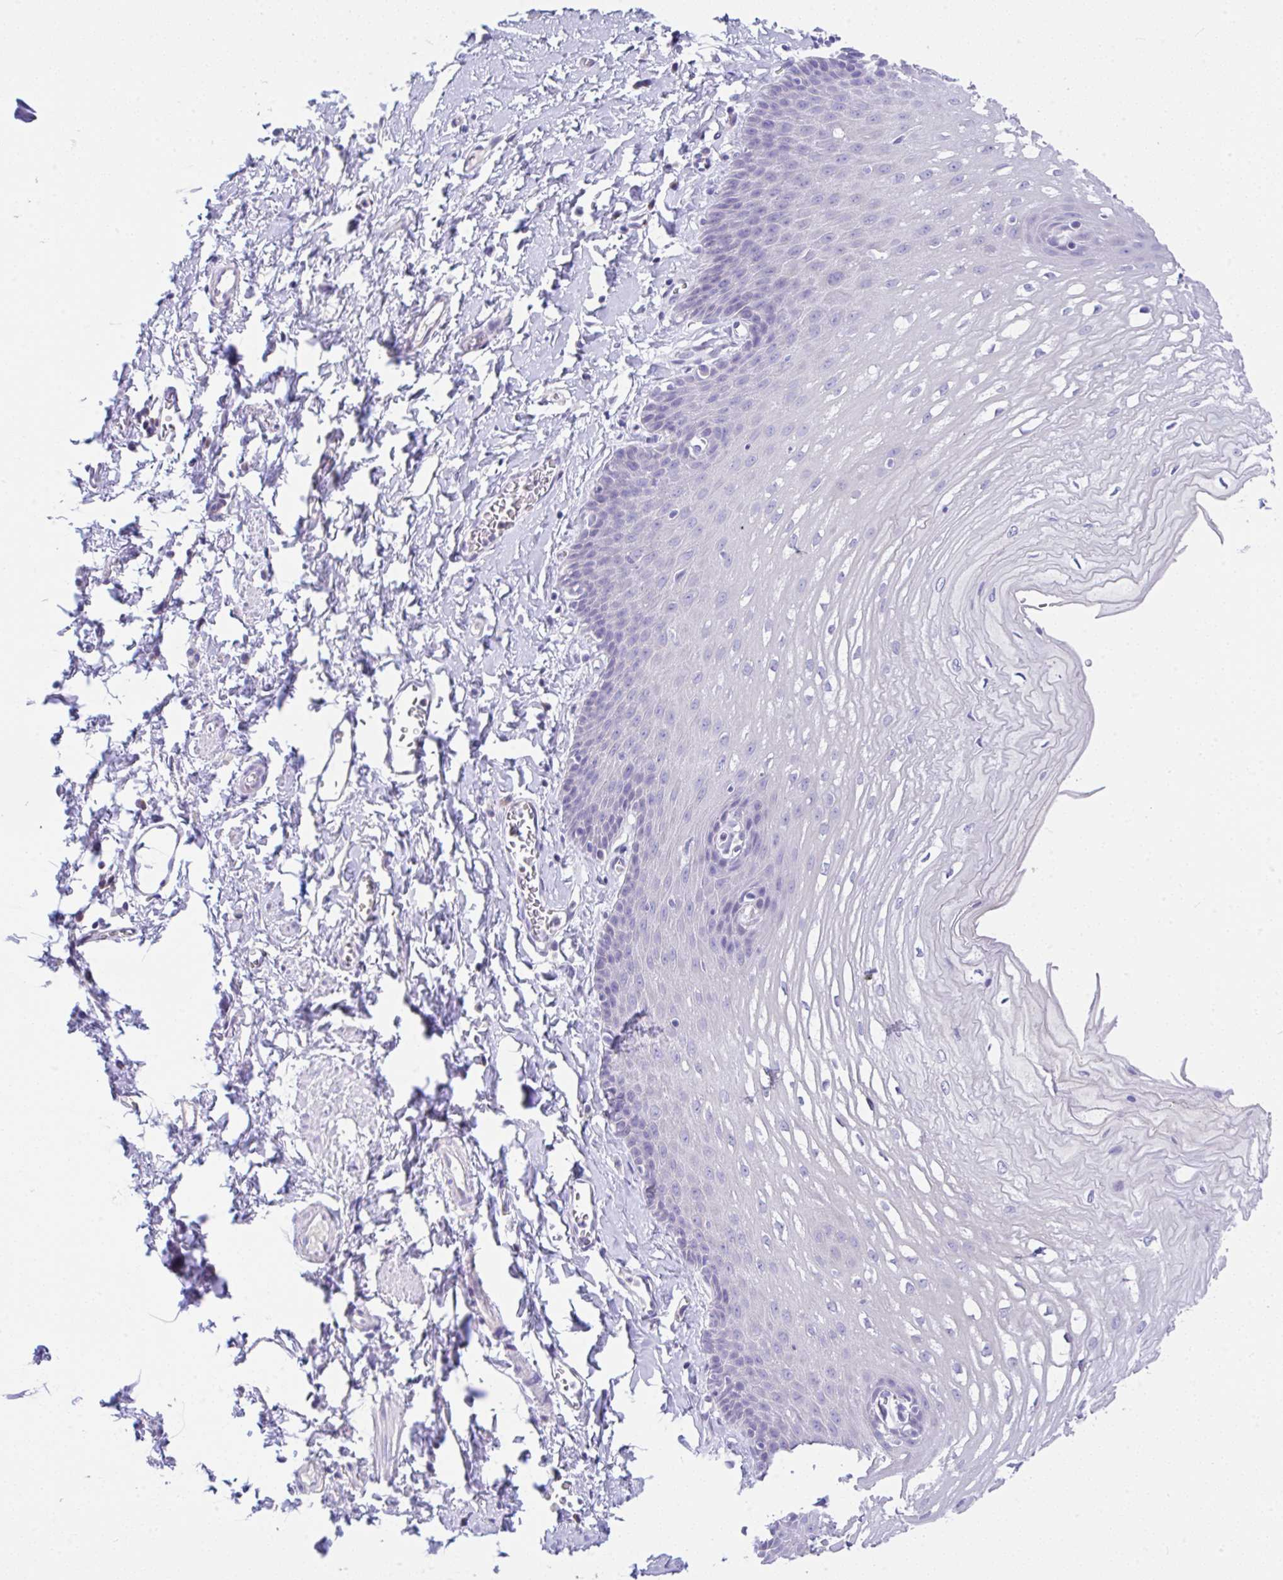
{"staining": {"intensity": "negative", "quantity": "none", "location": "none"}, "tissue": "esophagus", "cell_type": "Squamous epithelial cells", "image_type": "normal", "snomed": [{"axis": "morphology", "description": "Normal tissue, NOS"}, {"axis": "topography", "description": "Esophagus"}], "caption": "Immunohistochemistry (IHC) histopathology image of normal esophagus stained for a protein (brown), which shows no expression in squamous epithelial cells.", "gene": "SERPINE3", "patient": {"sex": "male", "age": 70}}